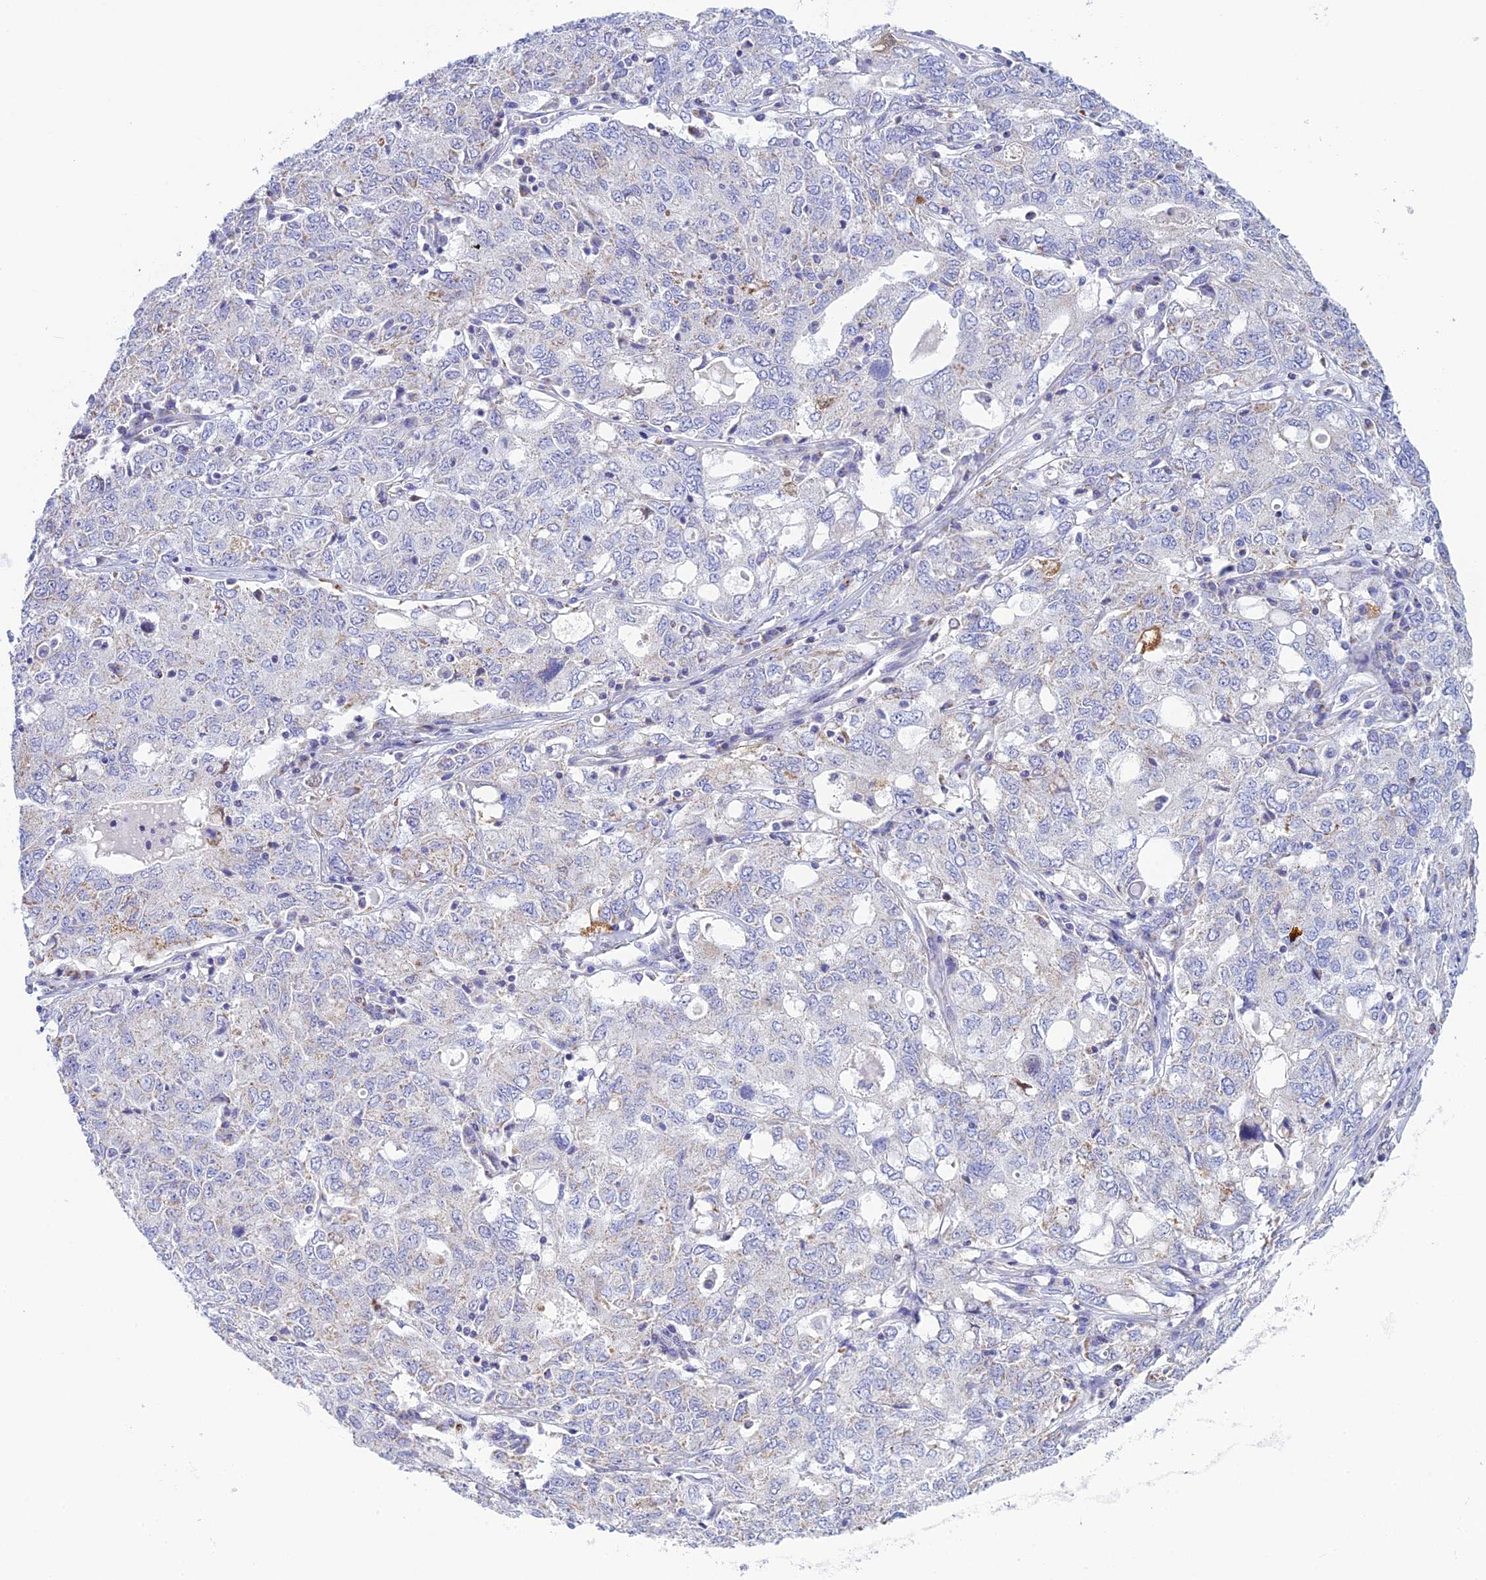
{"staining": {"intensity": "negative", "quantity": "none", "location": "none"}, "tissue": "ovarian cancer", "cell_type": "Tumor cells", "image_type": "cancer", "snomed": [{"axis": "morphology", "description": "Carcinoma, endometroid"}, {"axis": "topography", "description": "Ovary"}], "caption": "The micrograph exhibits no staining of tumor cells in endometroid carcinoma (ovarian).", "gene": "POMGNT1", "patient": {"sex": "female", "age": 62}}